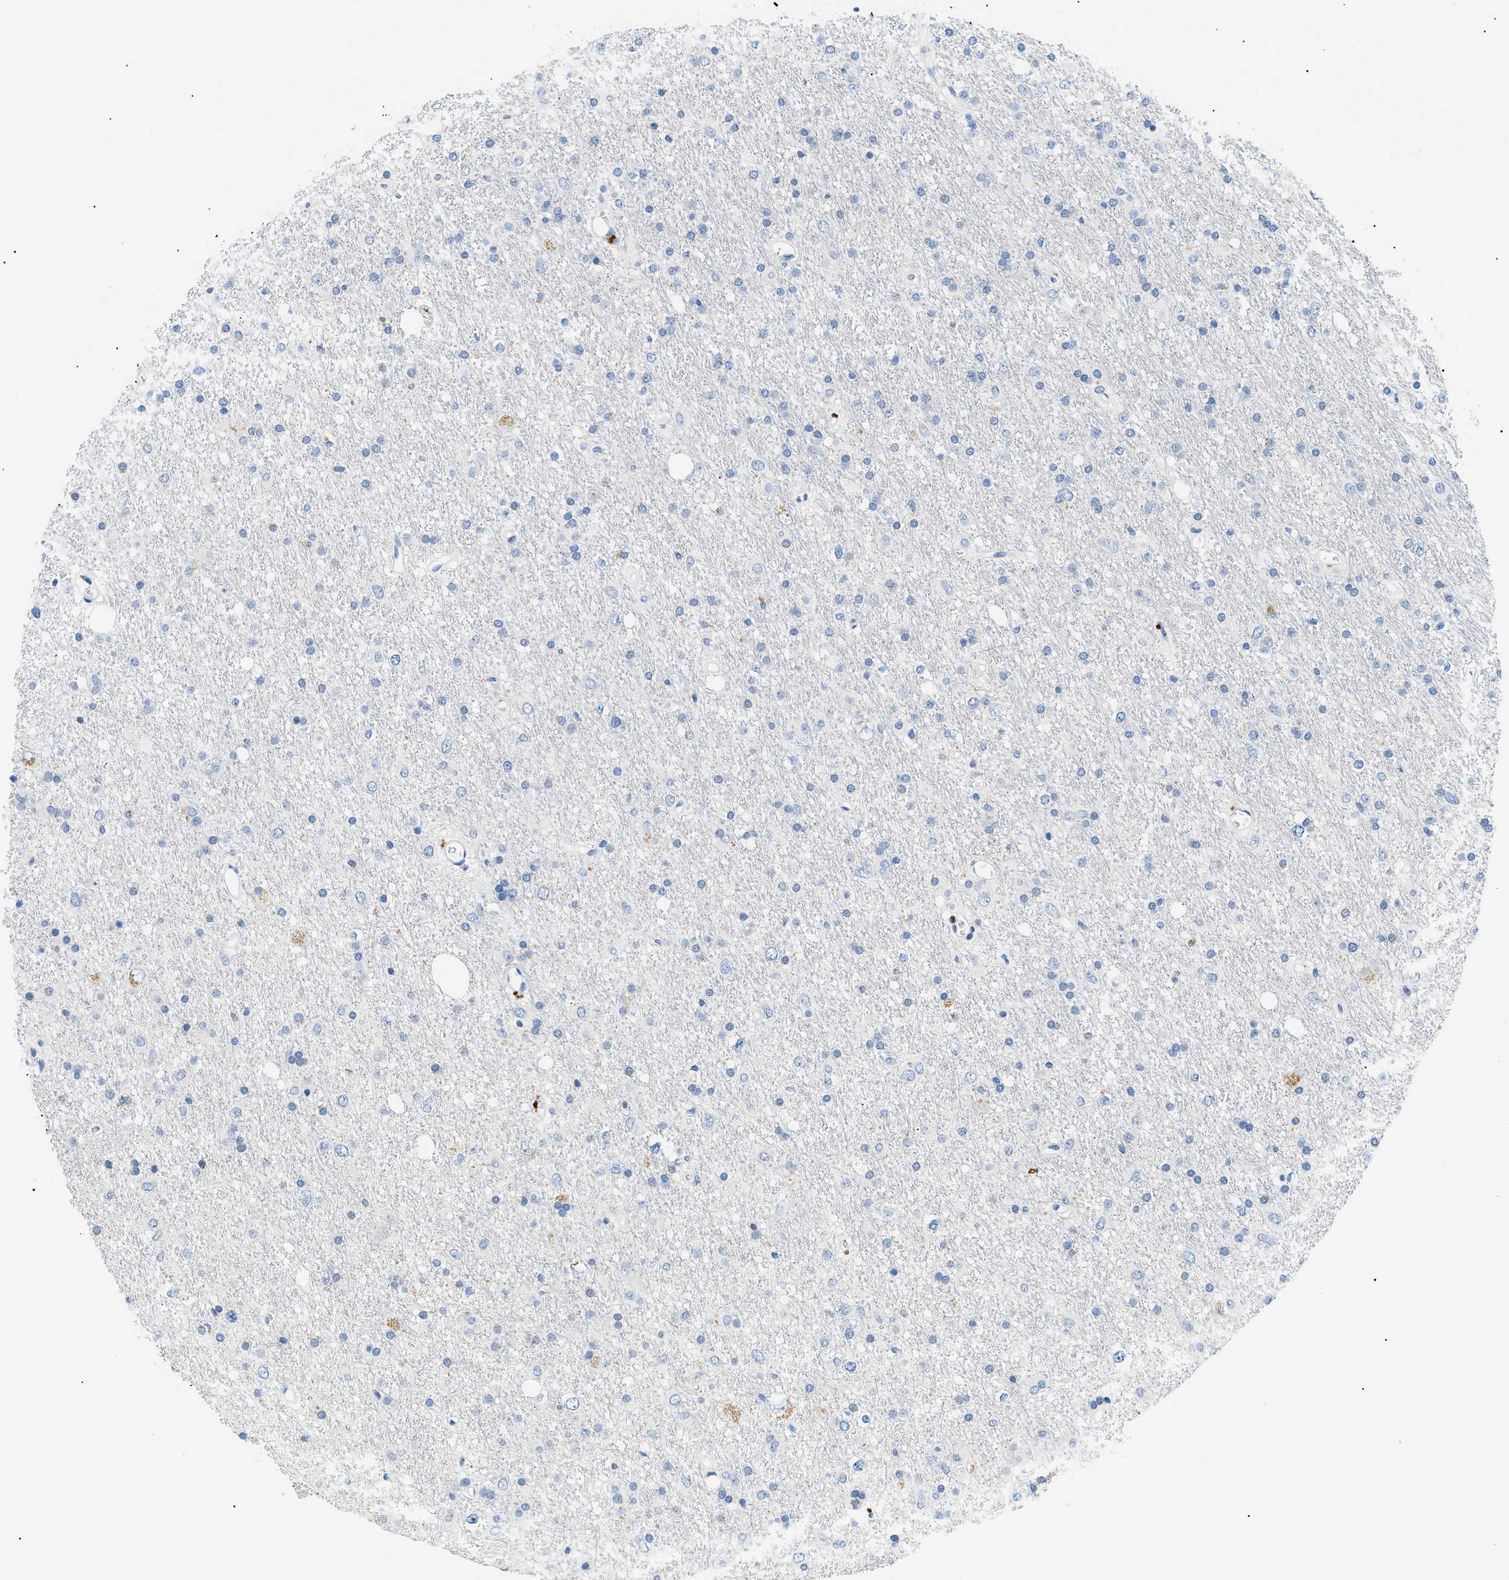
{"staining": {"intensity": "negative", "quantity": "none", "location": "none"}, "tissue": "glioma", "cell_type": "Tumor cells", "image_type": "cancer", "snomed": [{"axis": "morphology", "description": "Glioma, malignant, Low grade"}, {"axis": "topography", "description": "Brain"}], "caption": "There is no significant positivity in tumor cells of low-grade glioma (malignant). (Stains: DAB (3,3'-diaminobenzidine) immunohistochemistry (IHC) with hematoxylin counter stain, Microscopy: brightfield microscopy at high magnification).", "gene": "SMARCC1", "patient": {"sex": "male", "age": 77}}